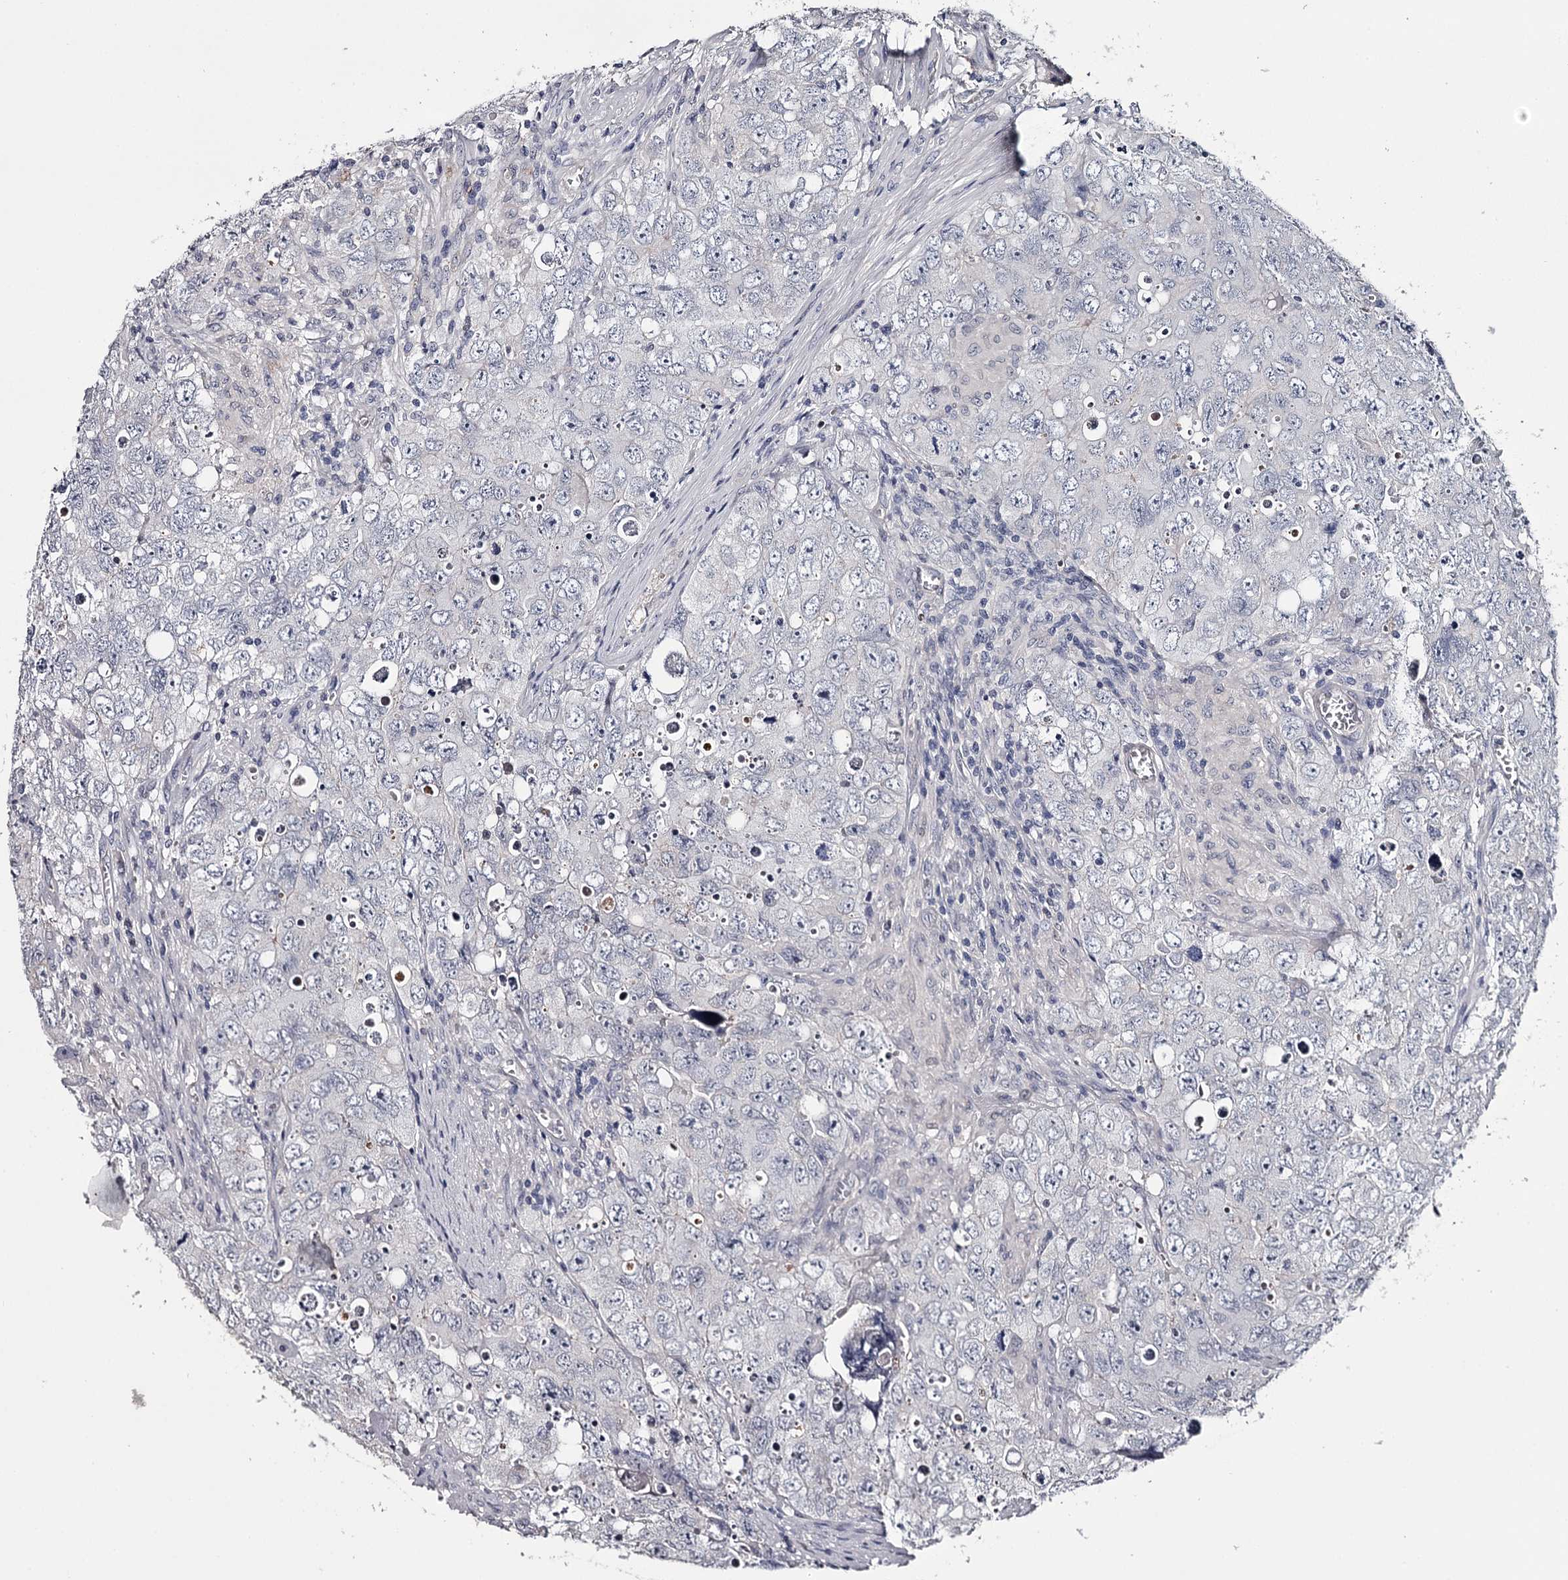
{"staining": {"intensity": "negative", "quantity": "none", "location": "none"}, "tissue": "testis cancer", "cell_type": "Tumor cells", "image_type": "cancer", "snomed": [{"axis": "morphology", "description": "Seminoma, NOS"}, {"axis": "morphology", "description": "Carcinoma, Embryonal, NOS"}, {"axis": "topography", "description": "Testis"}], "caption": "This image is of testis seminoma stained with immunohistochemistry to label a protein in brown with the nuclei are counter-stained blue. There is no expression in tumor cells.", "gene": "FDXACB1", "patient": {"sex": "male", "age": 43}}